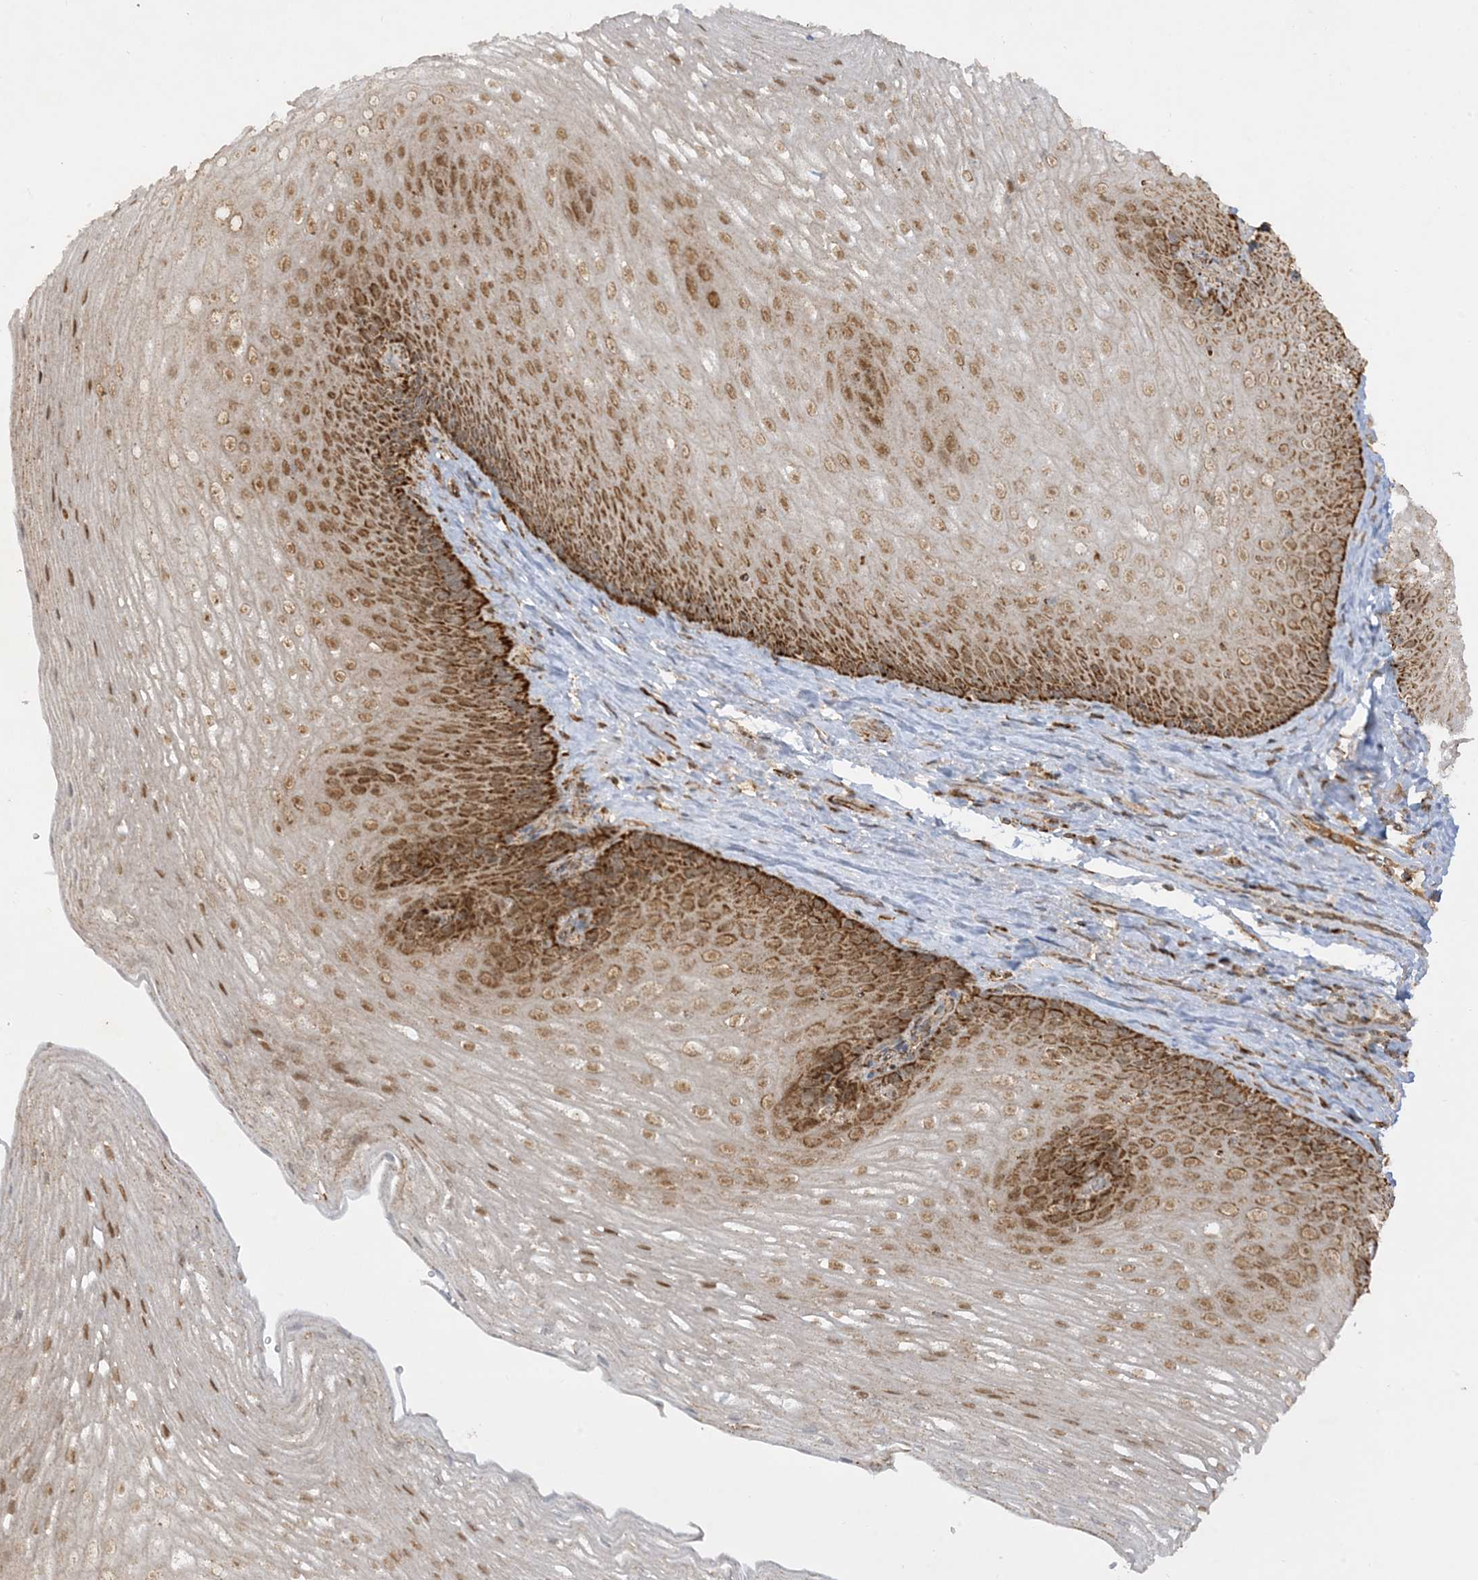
{"staining": {"intensity": "strong", "quantity": ">75%", "location": "cytoplasmic/membranous,nuclear"}, "tissue": "esophagus", "cell_type": "Squamous epithelial cells", "image_type": "normal", "snomed": [{"axis": "morphology", "description": "Normal tissue, NOS"}, {"axis": "topography", "description": "Esophagus"}], "caption": "An immunohistochemistry photomicrograph of benign tissue is shown. Protein staining in brown highlights strong cytoplasmic/membranous,nuclear positivity in esophagus within squamous epithelial cells.", "gene": "NDUFAF3", "patient": {"sex": "female", "age": 66}}